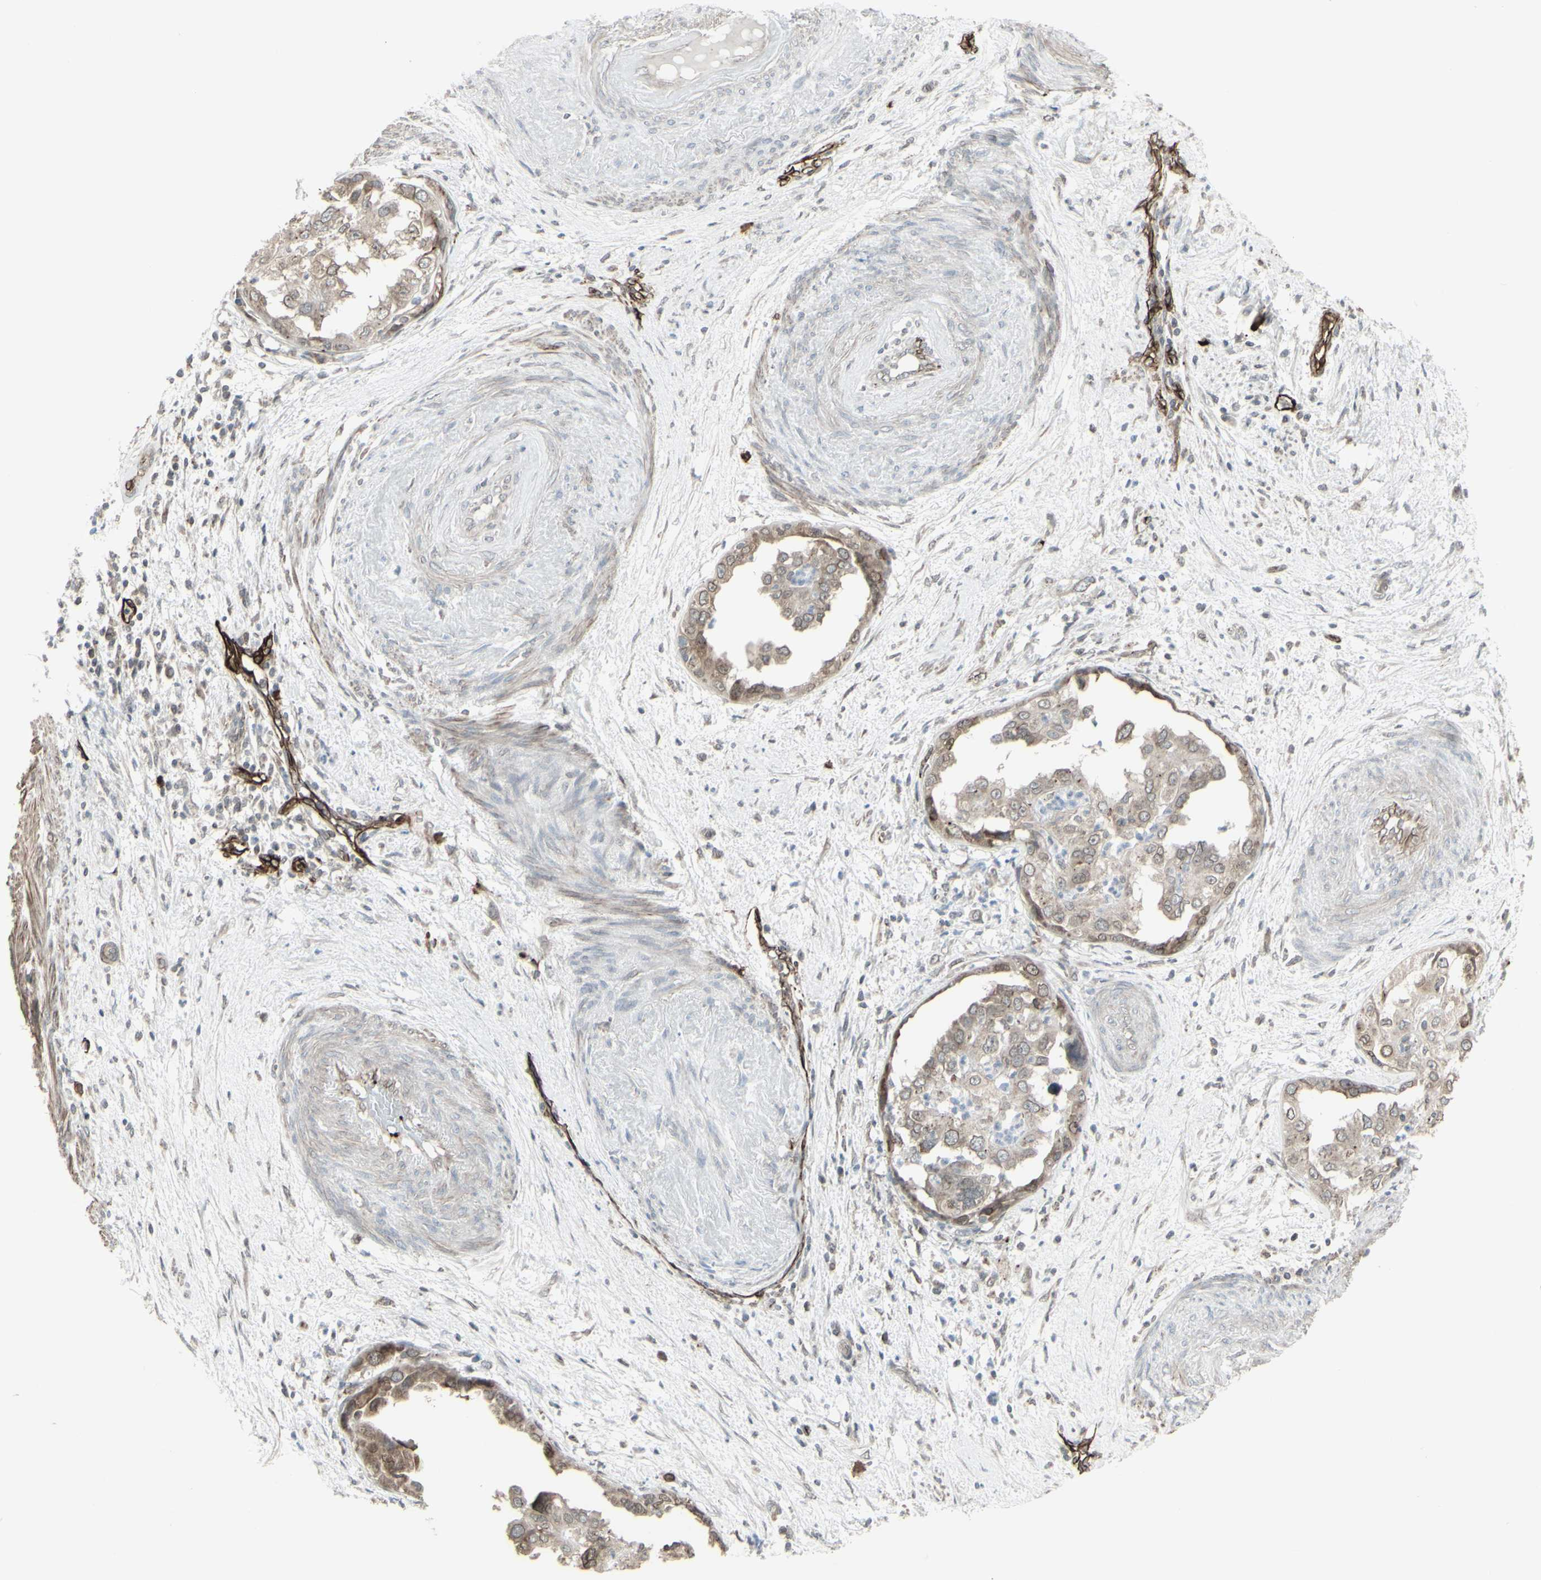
{"staining": {"intensity": "weak", "quantity": ">75%", "location": "cytoplasmic/membranous,nuclear"}, "tissue": "endometrial cancer", "cell_type": "Tumor cells", "image_type": "cancer", "snomed": [{"axis": "morphology", "description": "Adenocarcinoma, NOS"}, {"axis": "topography", "description": "Endometrium"}], "caption": "This is an image of immunohistochemistry (IHC) staining of adenocarcinoma (endometrial), which shows weak positivity in the cytoplasmic/membranous and nuclear of tumor cells.", "gene": "DTX3L", "patient": {"sex": "female", "age": 85}}